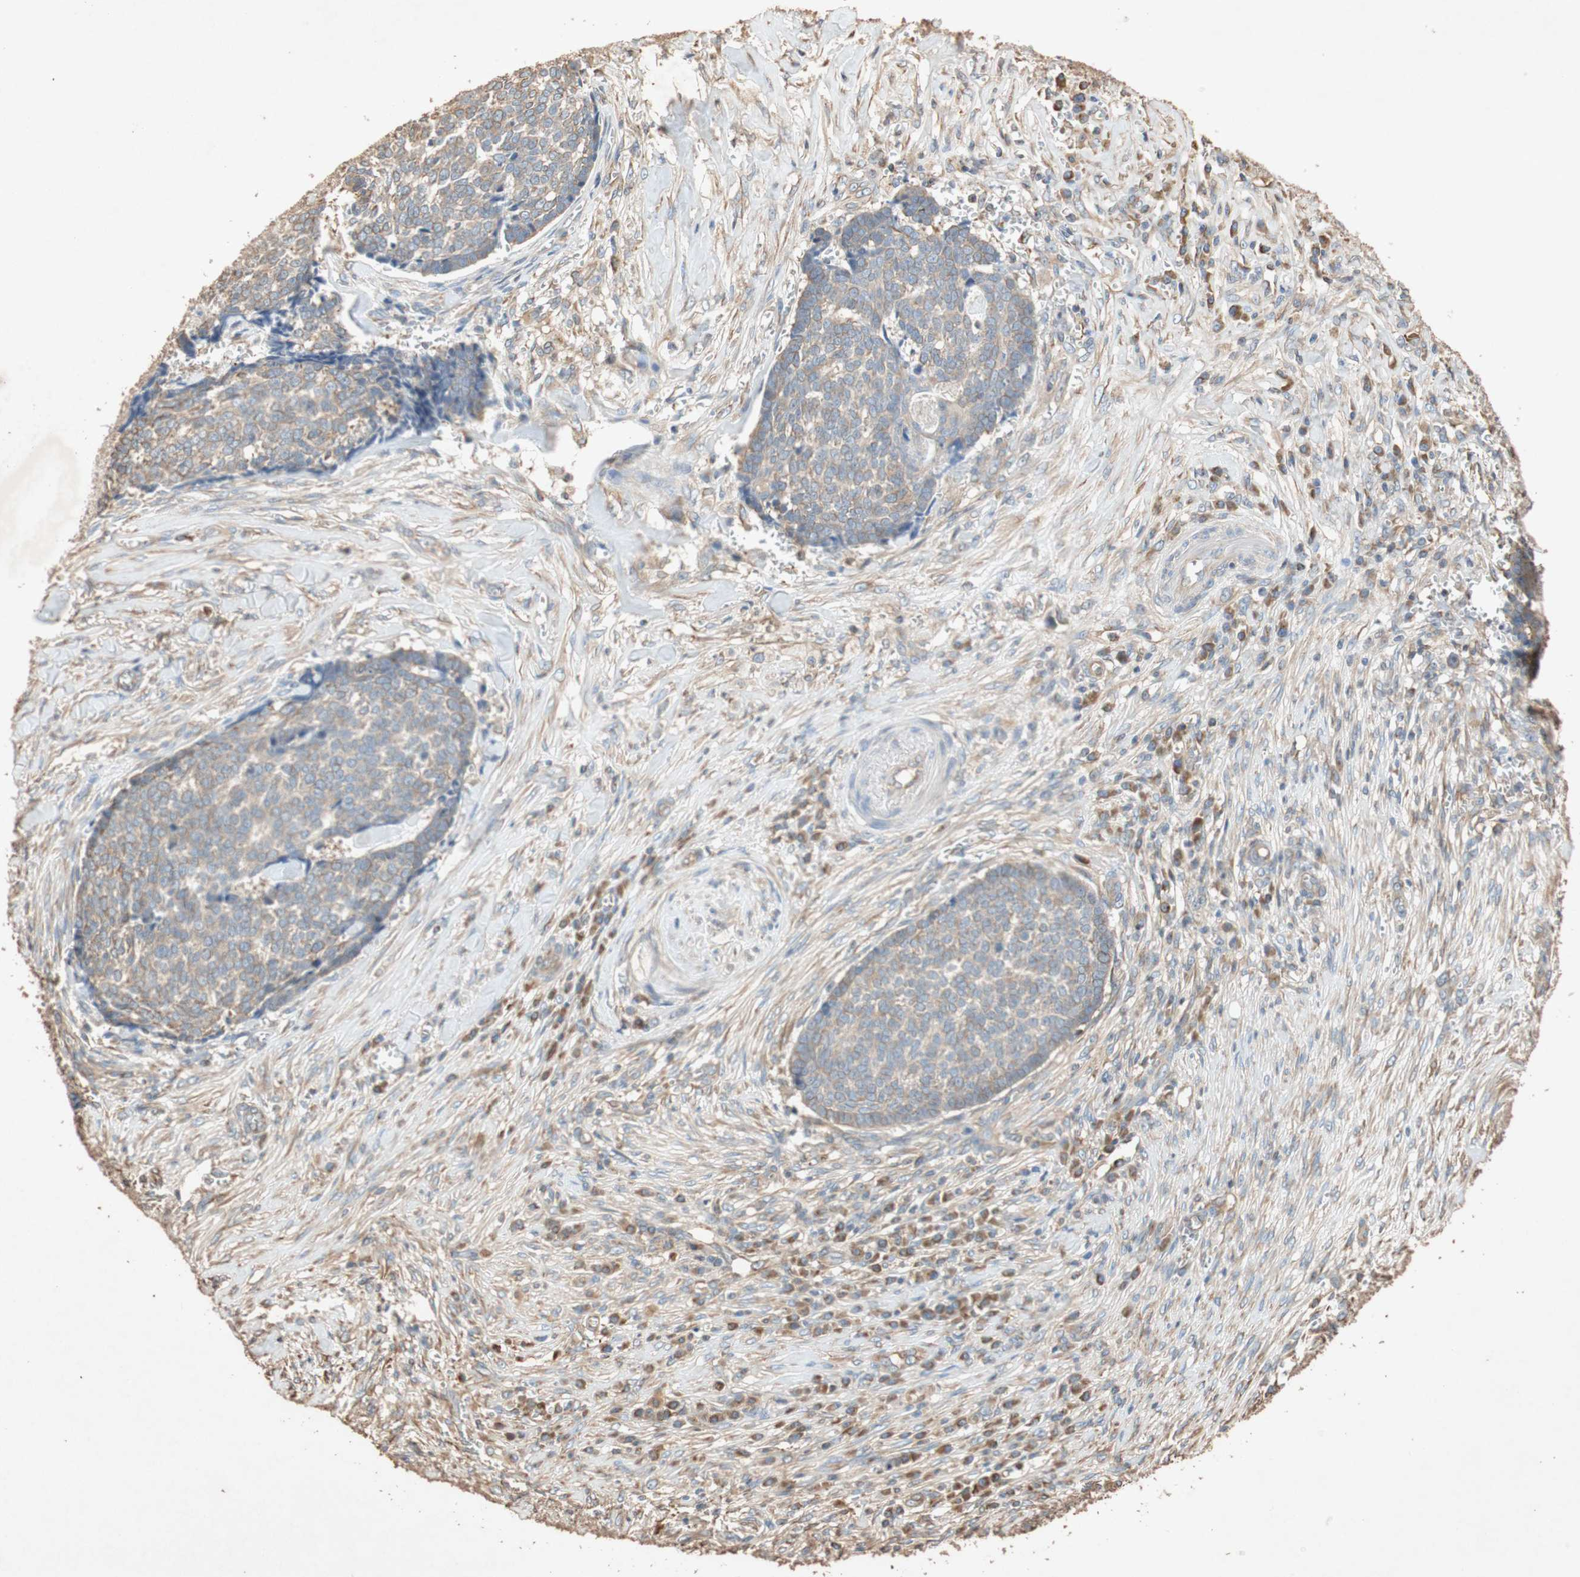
{"staining": {"intensity": "weak", "quantity": "25%-75%", "location": "cytoplasmic/membranous"}, "tissue": "skin cancer", "cell_type": "Tumor cells", "image_type": "cancer", "snomed": [{"axis": "morphology", "description": "Basal cell carcinoma"}, {"axis": "topography", "description": "Skin"}], "caption": "A photomicrograph showing weak cytoplasmic/membranous expression in approximately 25%-75% of tumor cells in basal cell carcinoma (skin), as visualized by brown immunohistochemical staining.", "gene": "TUBB", "patient": {"sex": "male", "age": 84}}